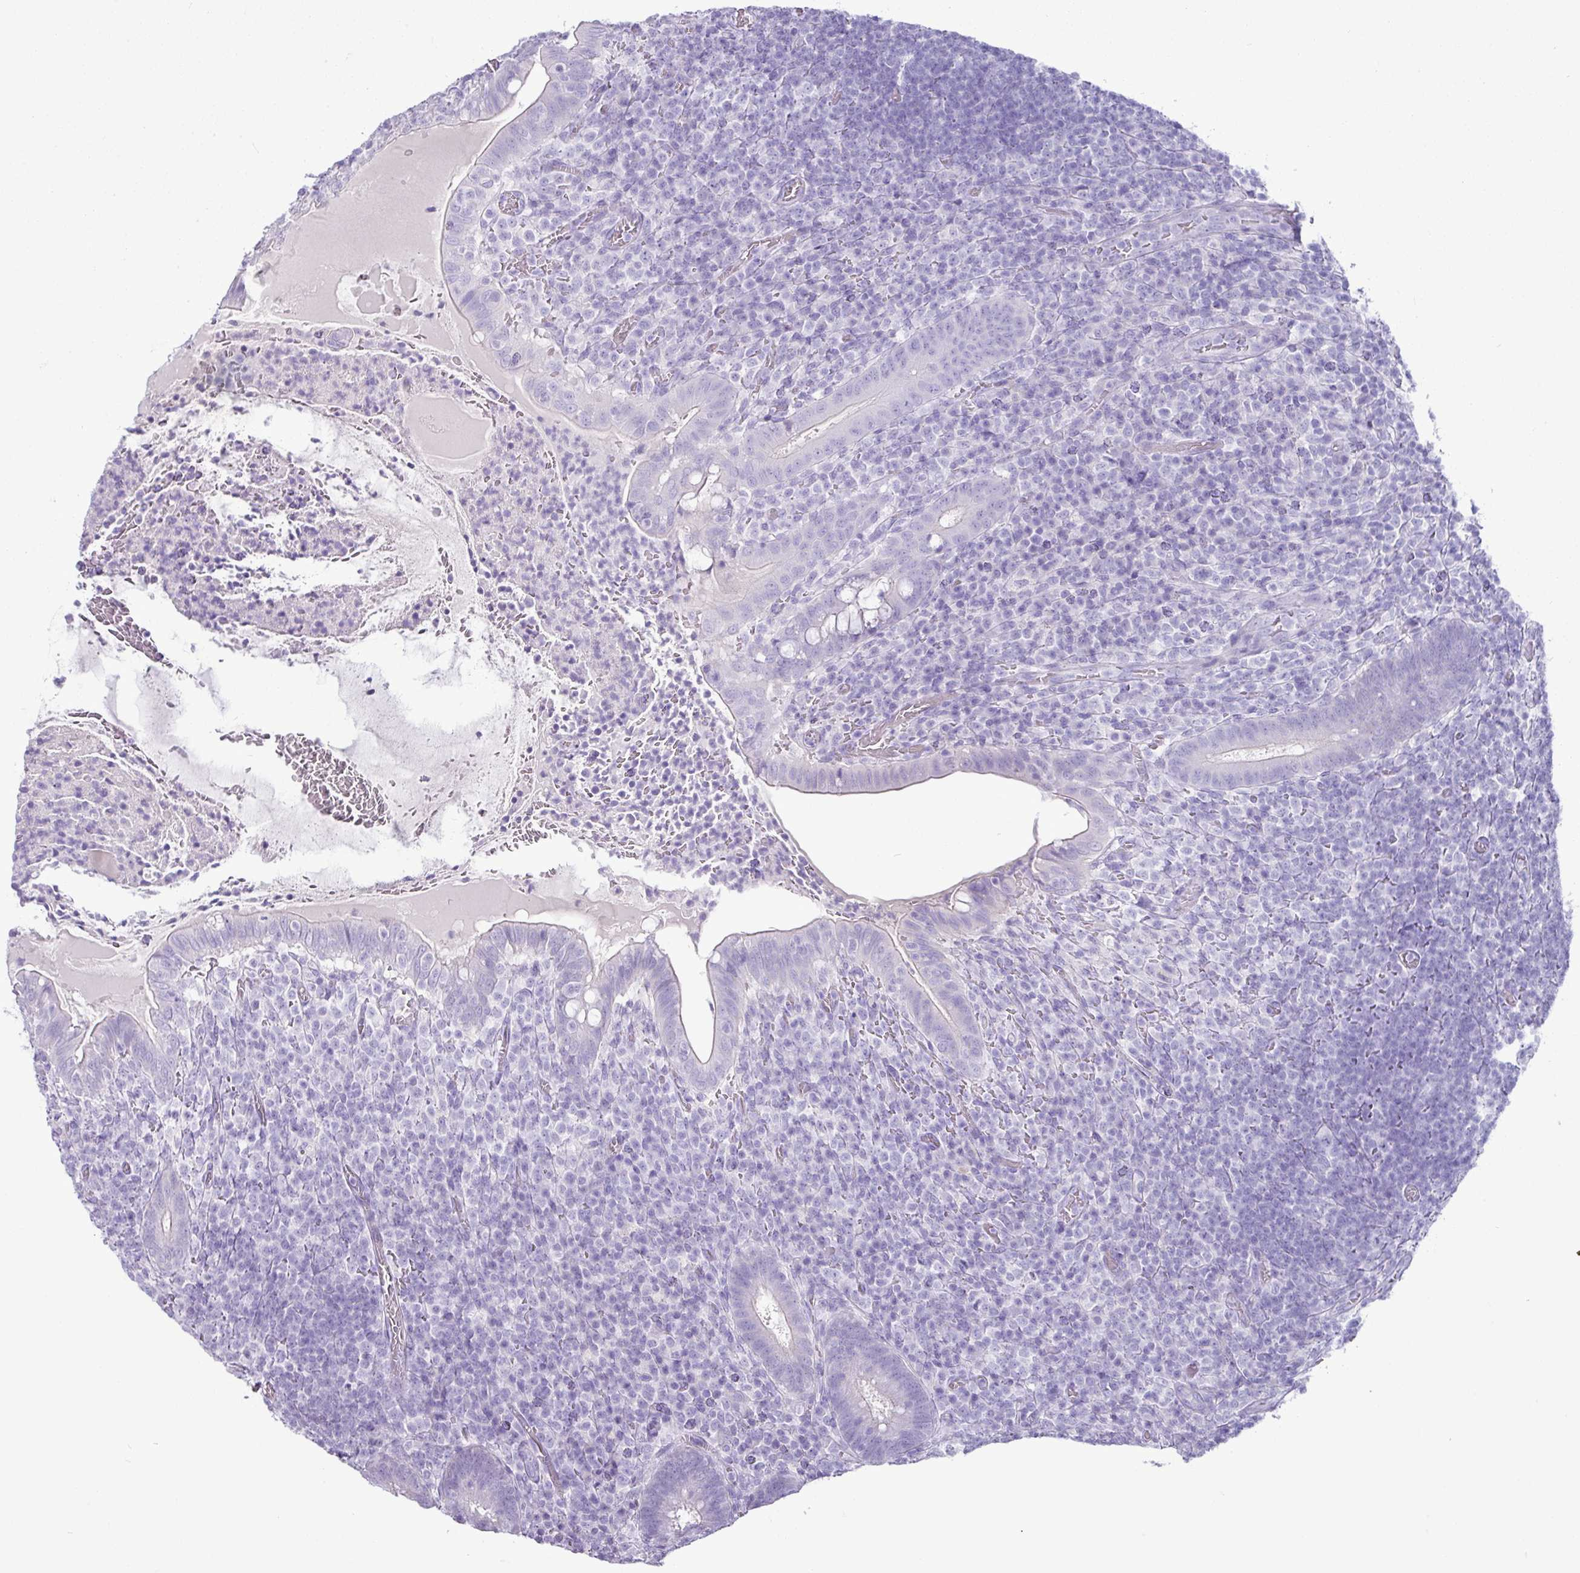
{"staining": {"intensity": "negative", "quantity": "none", "location": "none"}, "tissue": "appendix", "cell_type": "Glandular cells", "image_type": "normal", "snomed": [{"axis": "morphology", "description": "Normal tissue, NOS"}, {"axis": "topography", "description": "Appendix"}], "caption": "Glandular cells show no significant protein positivity in benign appendix. (Stains: DAB IHC with hematoxylin counter stain, Microscopy: brightfield microscopy at high magnification).", "gene": "GSTA1", "patient": {"sex": "female", "age": 43}}